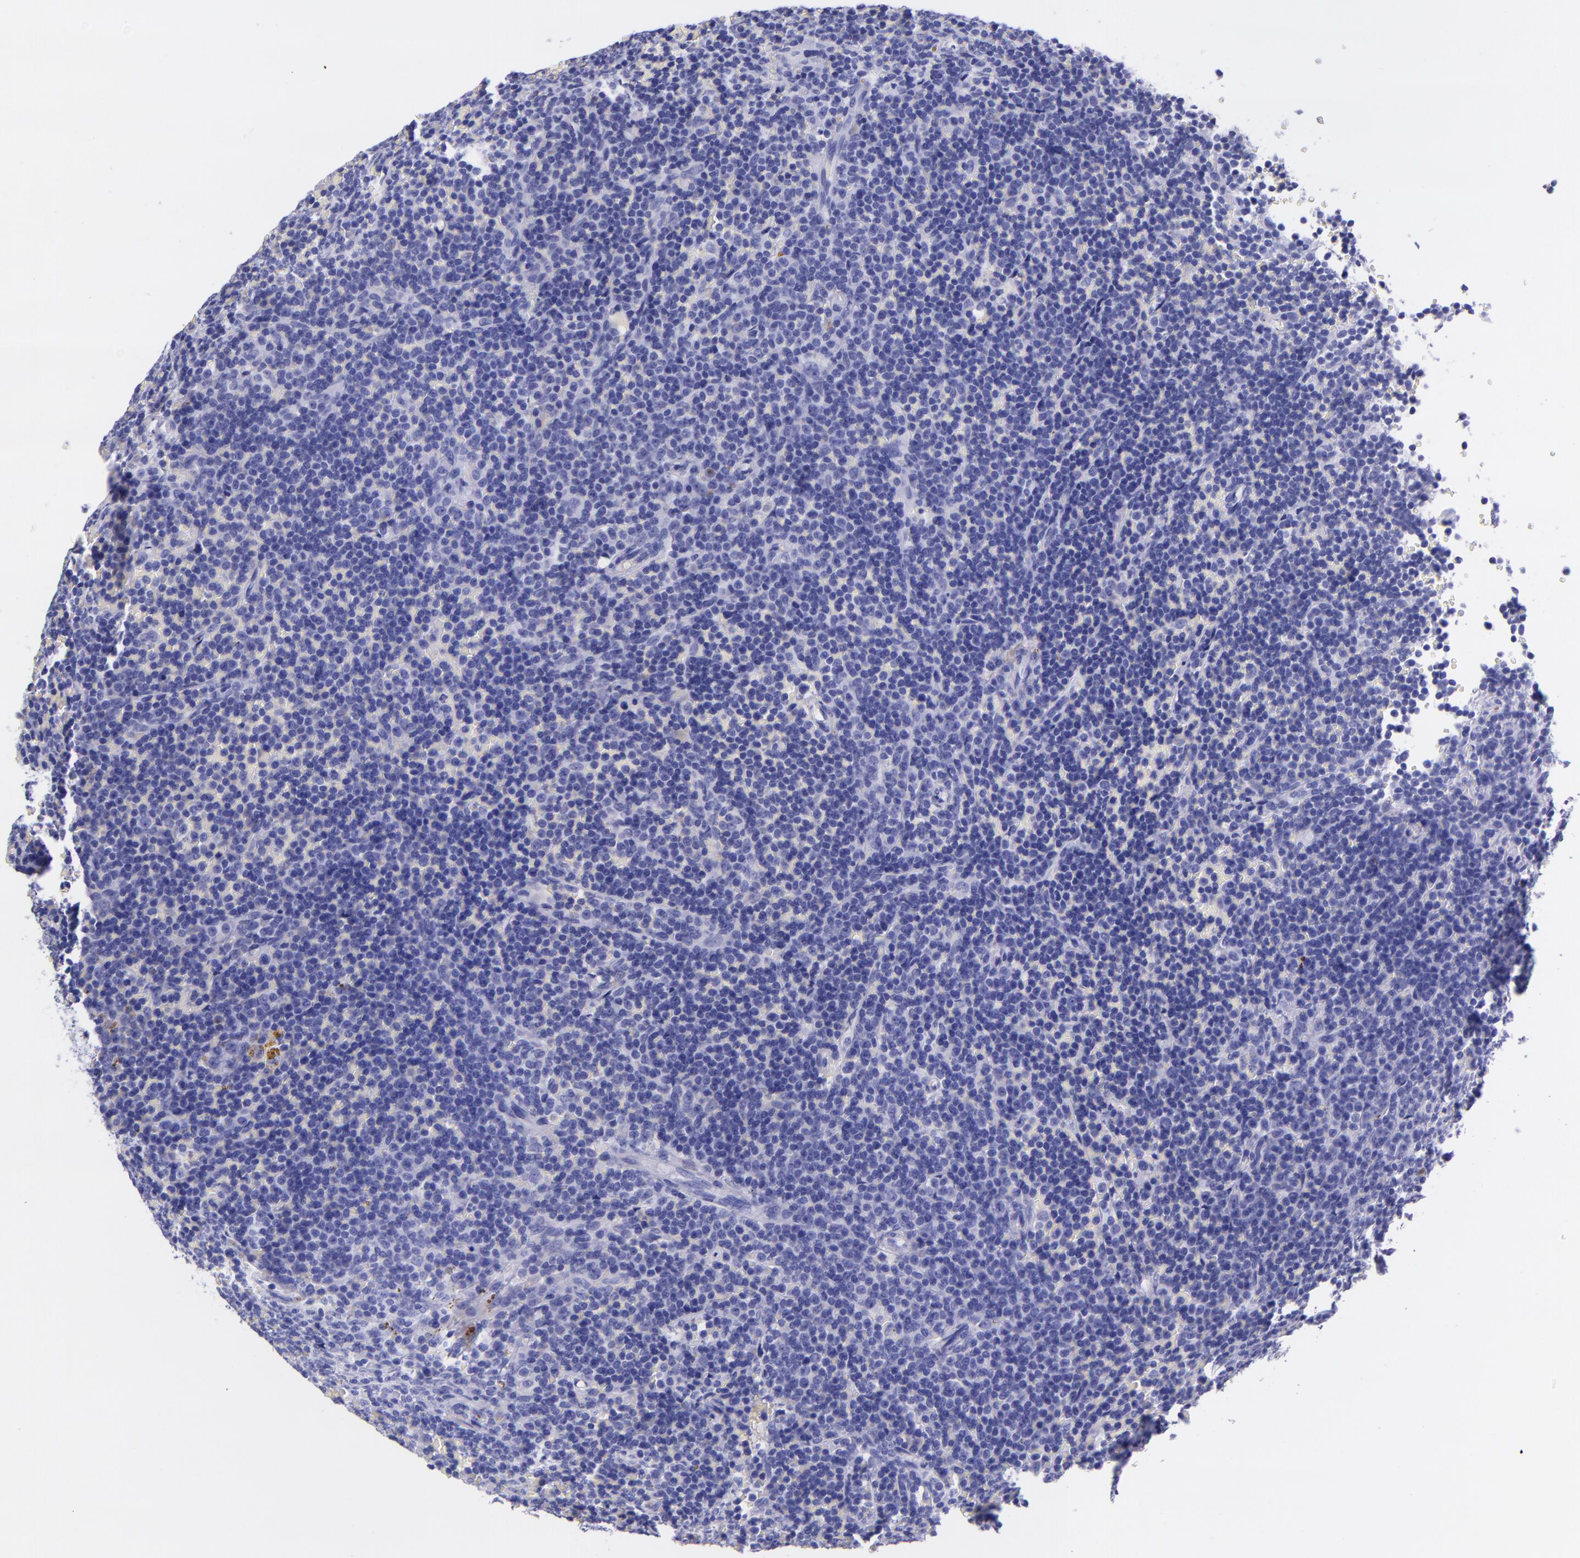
{"staining": {"intensity": "negative", "quantity": "none", "location": "none"}, "tissue": "lymphoma", "cell_type": "Tumor cells", "image_type": "cancer", "snomed": [{"axis": "morphology", "description": "Malignant lymphoma, non-Hodgkin's type, Low grade"}, {"axis": "topography", "description": "Spleen"}], "caption": "This is a image of immunohistochemistry (IHC) staining of low-grade malignant lymphoma, non-Hodgkin's type, which shows no expression in tumor cells.", "gene": "MBP", "patient": {"sex": "male", "age": 80}}